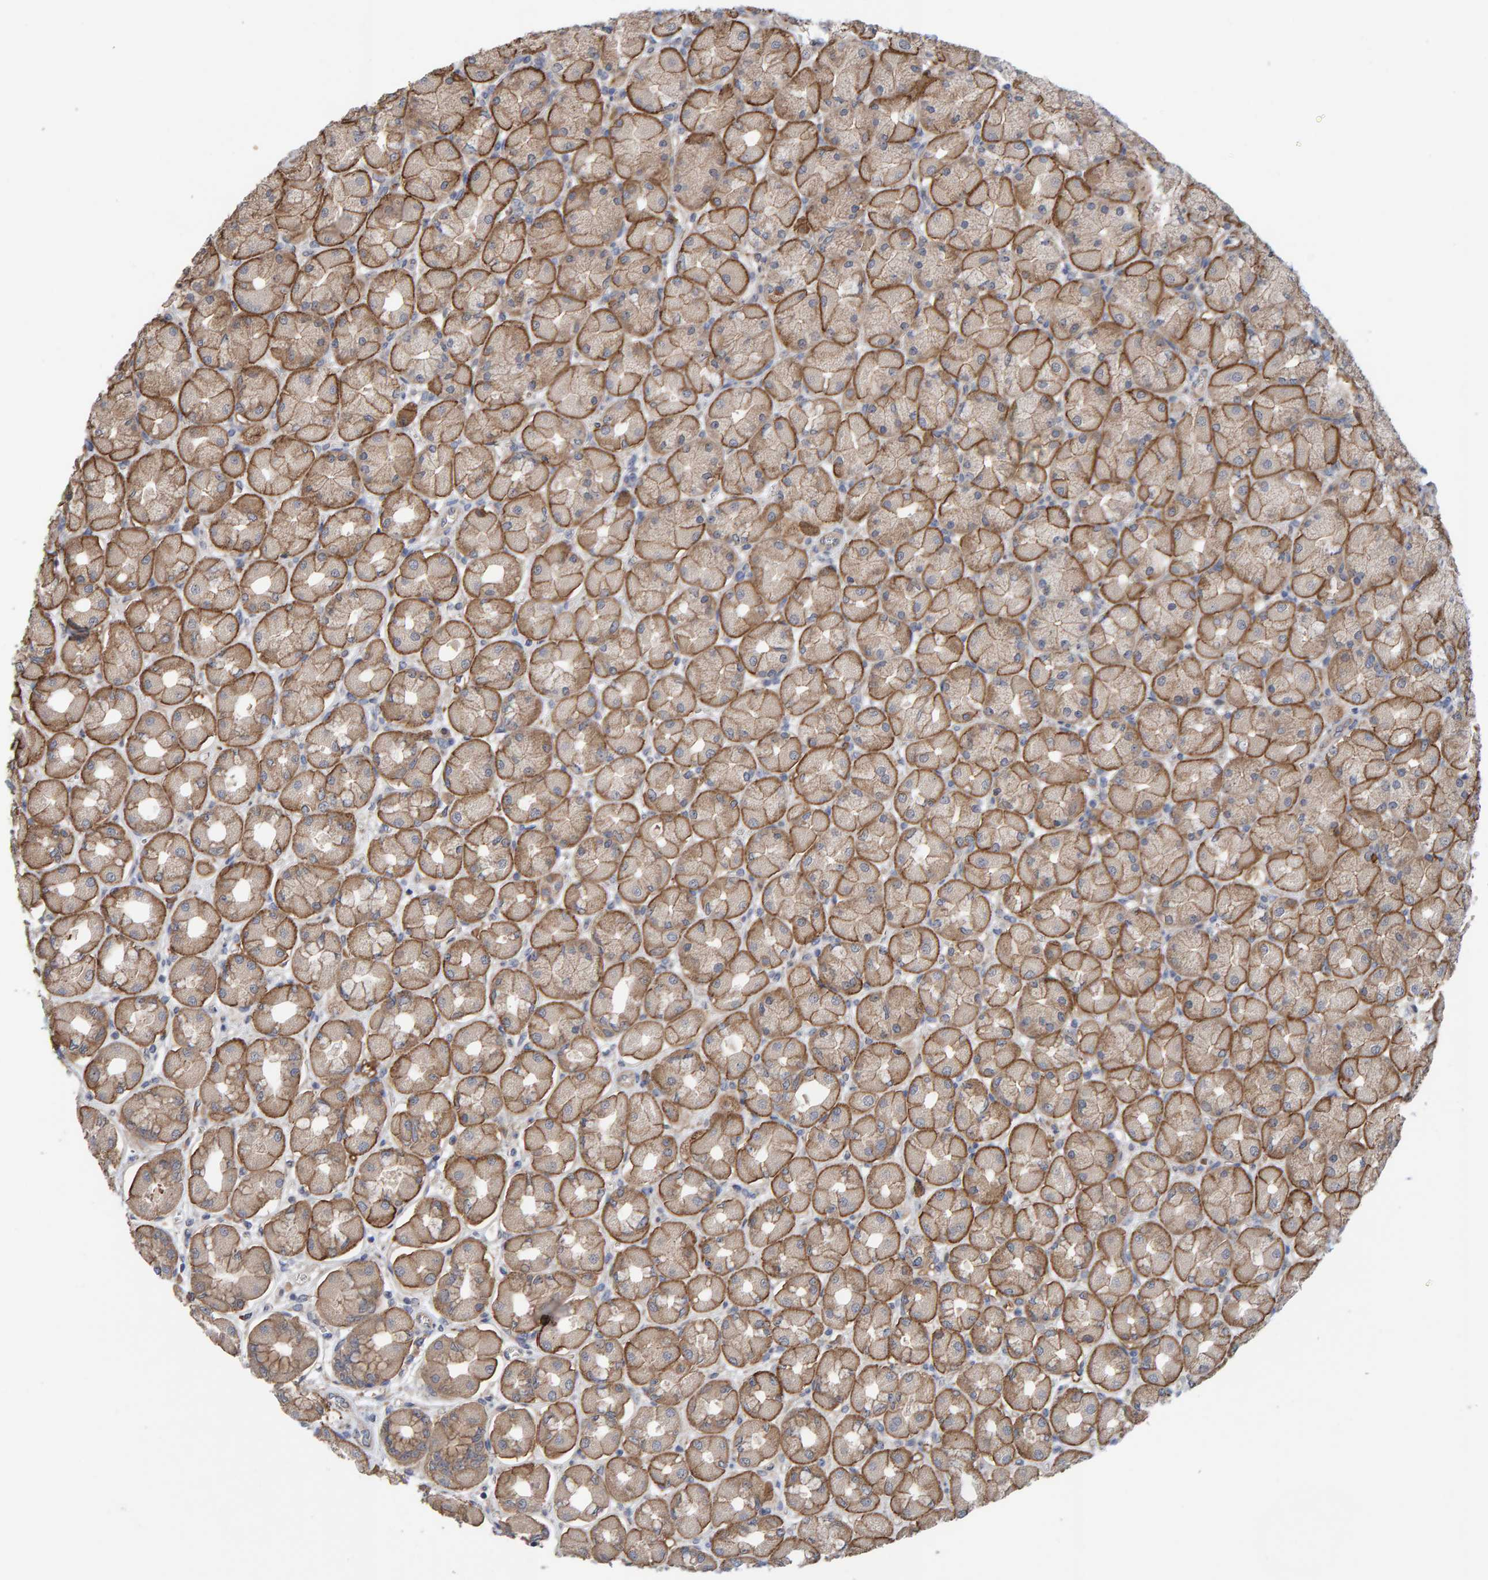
{"staining": {"intensity": "moderate", "quantity": ">75%", "location": "cytoplasmic/membranous"}, "tissue": "stomach", "cell_type": "Glandular cells", "image_type": "normal", "snomed": [{"axis": "morphology", "description": "Normal tissue, NOS"}, {"axis": "topography", "description": "Stomach, upper"}], "caption": "DAB (3,3'-diaminobenzidine) immunohistochemical staining of unremarkable stomach demonstrates moderate cytoplasmic/membranous protein positivity in approximately >75% of glandular cells. Using DAB (brown) and hematoxylin (blue) stains, captured at high magnification using brightfield microscopy.", "gene": "LRSAM1", "patient": {"sex": "female", "age": 56}}